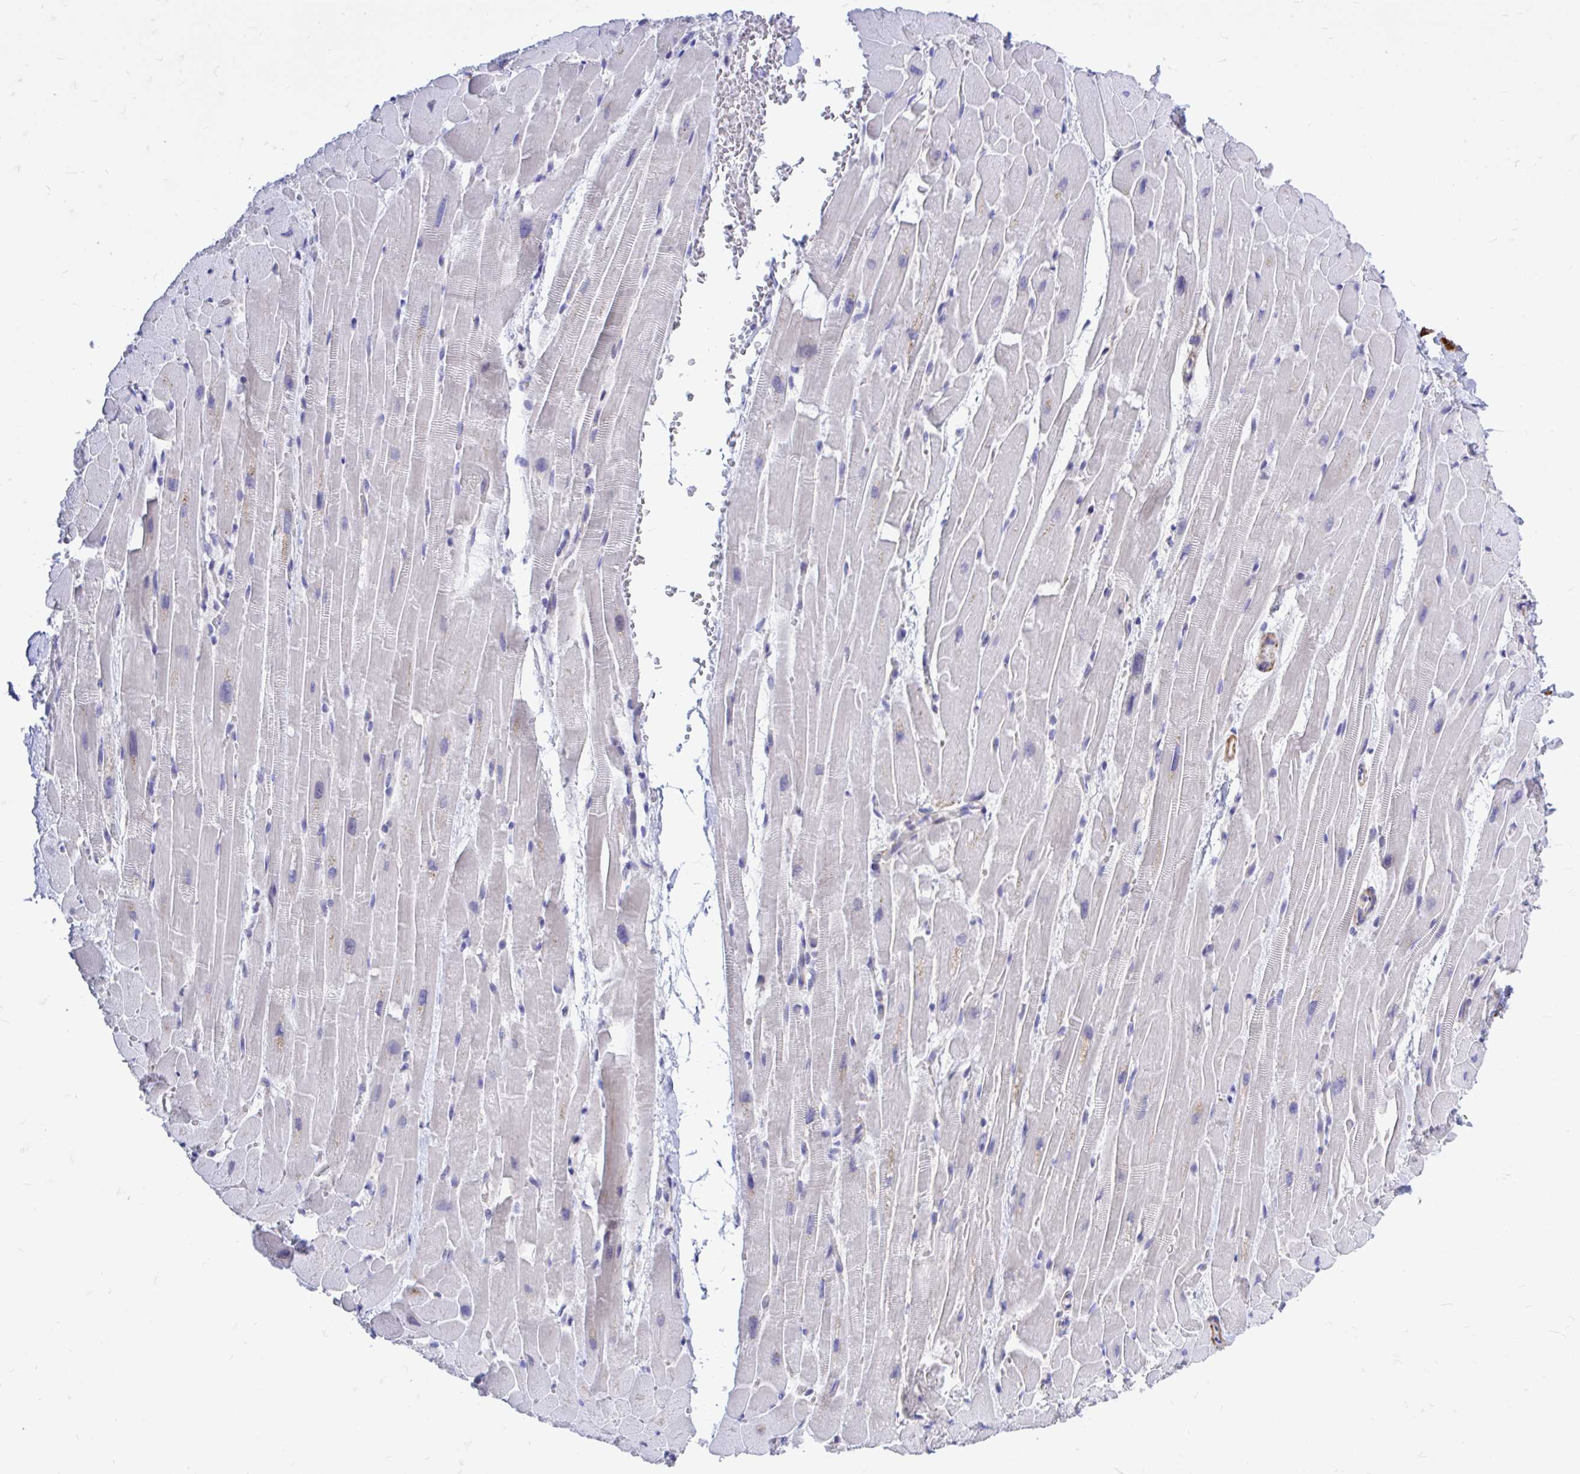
{"staining": {"intensity": "negative", "quantity": "none", "location": "none"}, "tissue": "heart muscle", "cell_type": "Cardiomyocytes", "image_type": "normal", "snomed": [{"axis": "morphology", "description": "Normal tissue, NOS"}, {"axis": "topography", "description": "Heart"}], "caption": "A histopathology image of heart muscle stained for a protein shows no brown staining in cardiomyocytes. (Brightfield microscopy of DAB (3,3'-diaminobenzidine) immunohistochemistry (IHC) at high magnification).", "gene": "ZBTB25", "patient": {"sex": "male", "age": 37}}